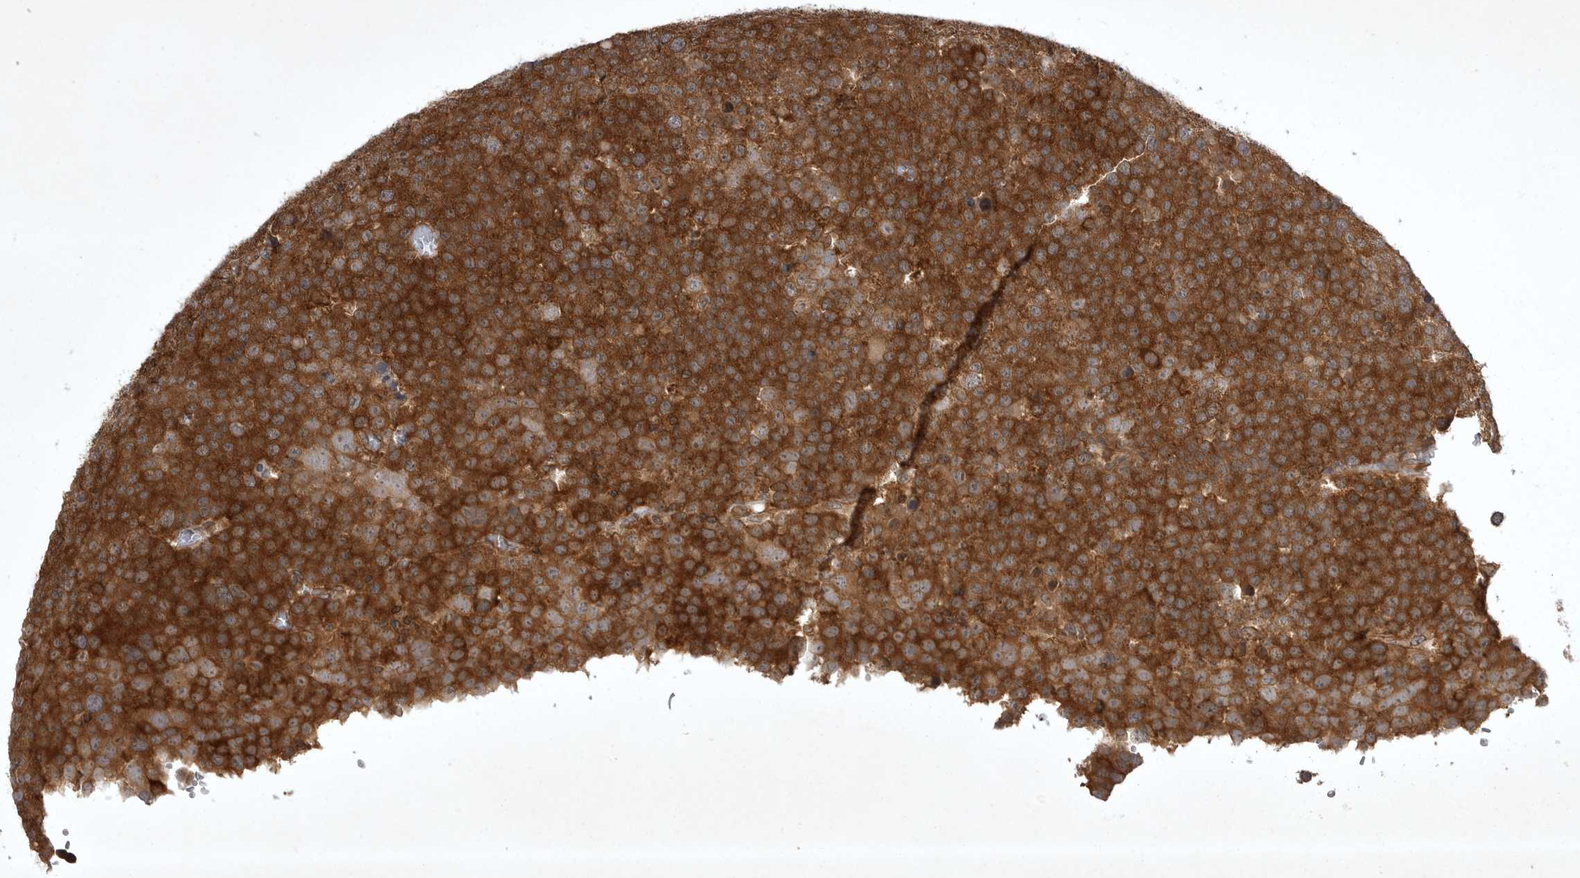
{"staining": {"intensity": "strong", "quantity": ">75%", "location": "cytoplasmic/membranous"}, "tissue": "testis cancer", "cell_type": "Tumor cells", "image_type": "cancer", "snomed": [{"axis": "morphology", "description": "Seminoma, NOS"}, {"axis": "topography", "description": "Testis"}], "caption": "Brown immunohistochemical staining in testis cancer shows strong cytoplasmic/membranous positivity in approximately >75% of tumor cells. Using DAB (3,3'-diaminobenzidine) (brown) and hematoxylin (blue) stains, captured at high magnification using brightfield microscopy.", "gene": "STK24", "patient": {"sex": "male", "age": 71}}